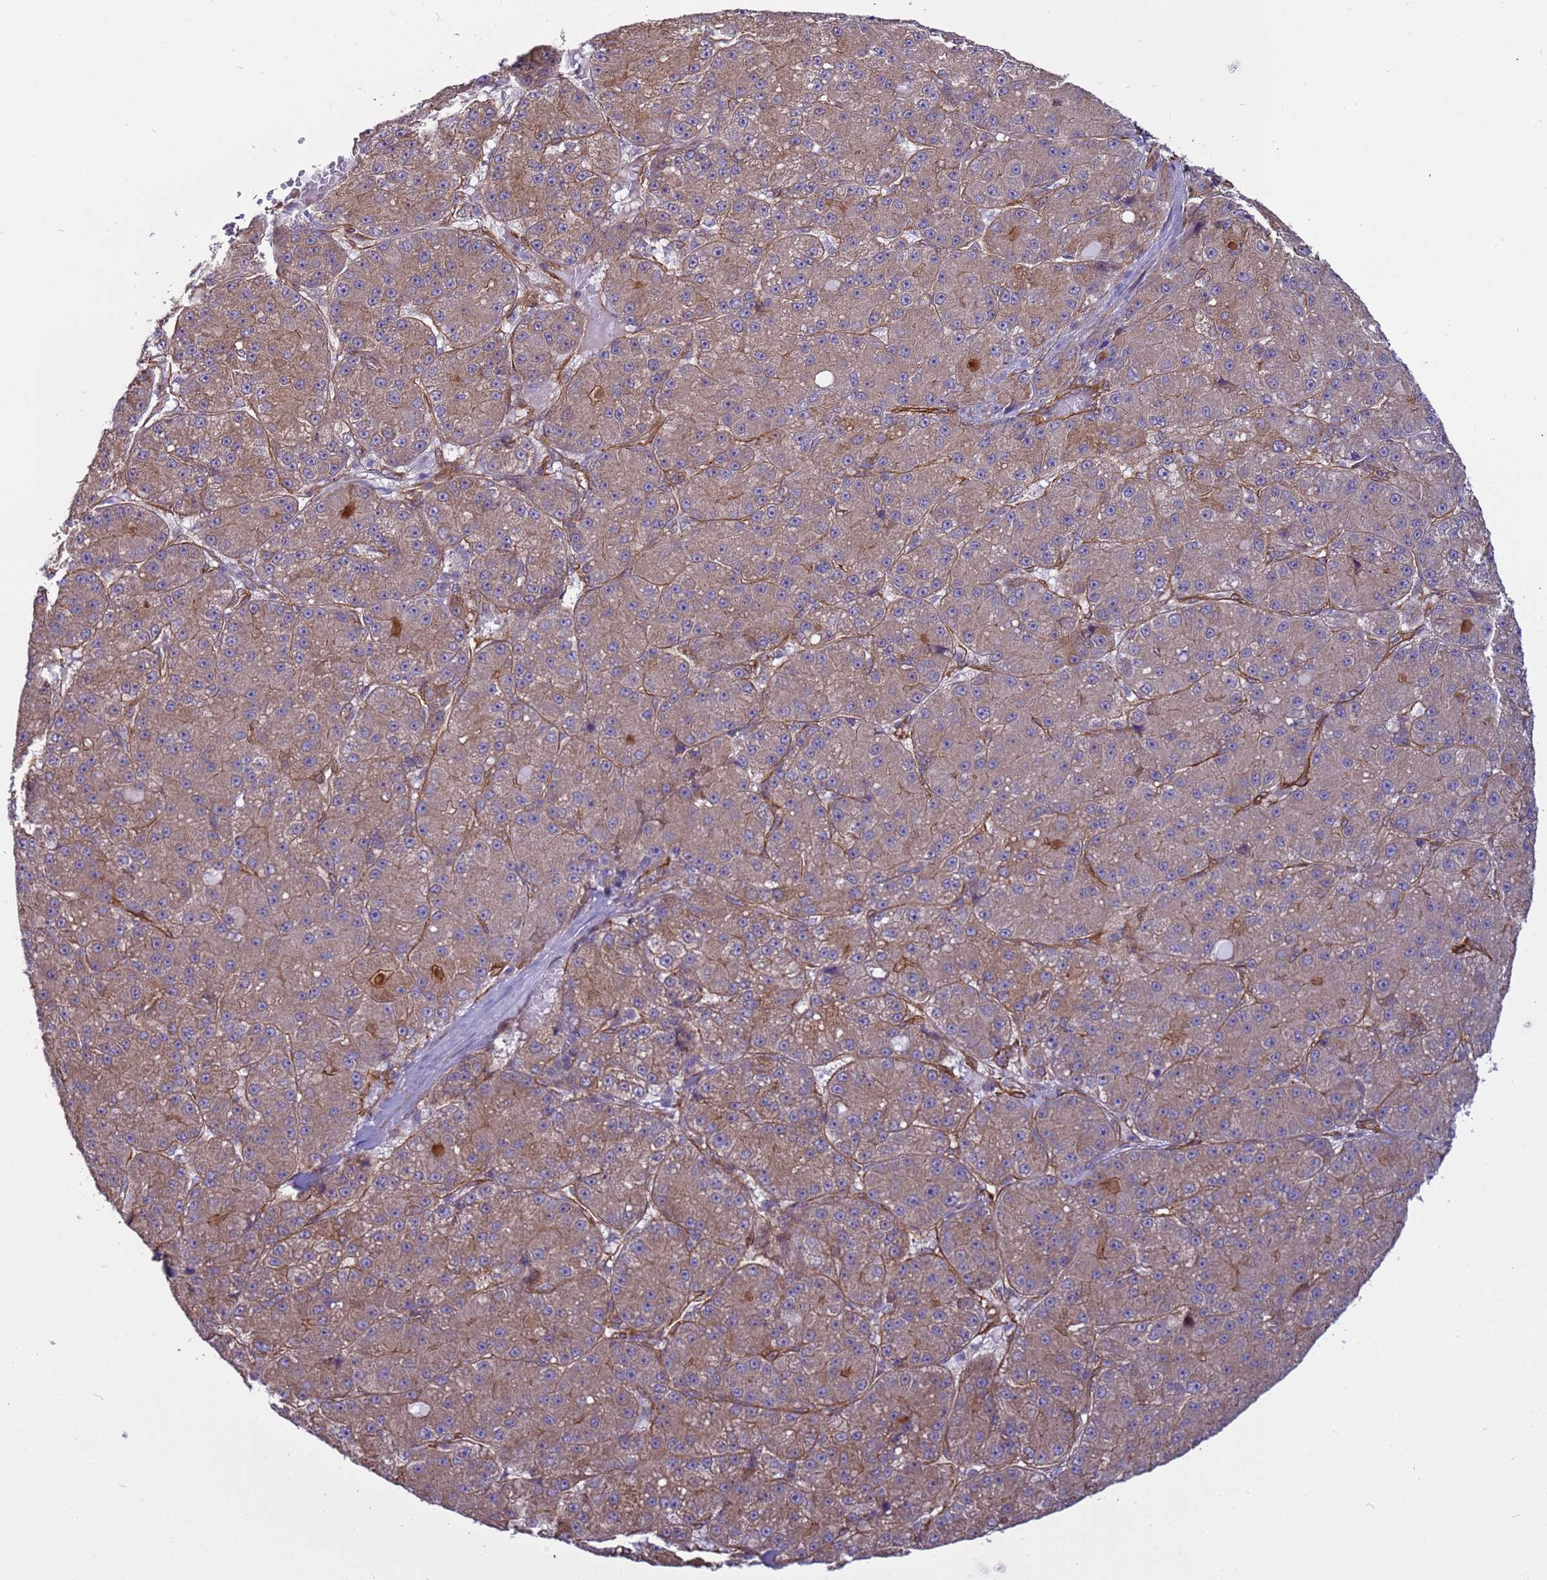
{"staining": {"intensity": "moderate", "quantity": ">75%", "location": "cytoplasmic/membranous"}, "tissue": "liver cancer", "cell_type": "Tumor cells", "image_type": "cancer", "snomed": [{"axis": "morphology", "description": "Carcinoma, Hepatocellular, NOS"}, {"axis": "topography", "description": "Liver"}], "caption": "High-magnification brightfield microscopy of liver hepatocellular carcinoma stained with DAB (brown) and counterstained with hematoxylin (blue). tumor cells exhibit moderate cytoplasmic/membranous expression is seen in about>75% of cells. (IHC, brightfield microscopy, high magnification).", "gene": "ITGB4", "patient": {"sex": "male", "age": 67}}